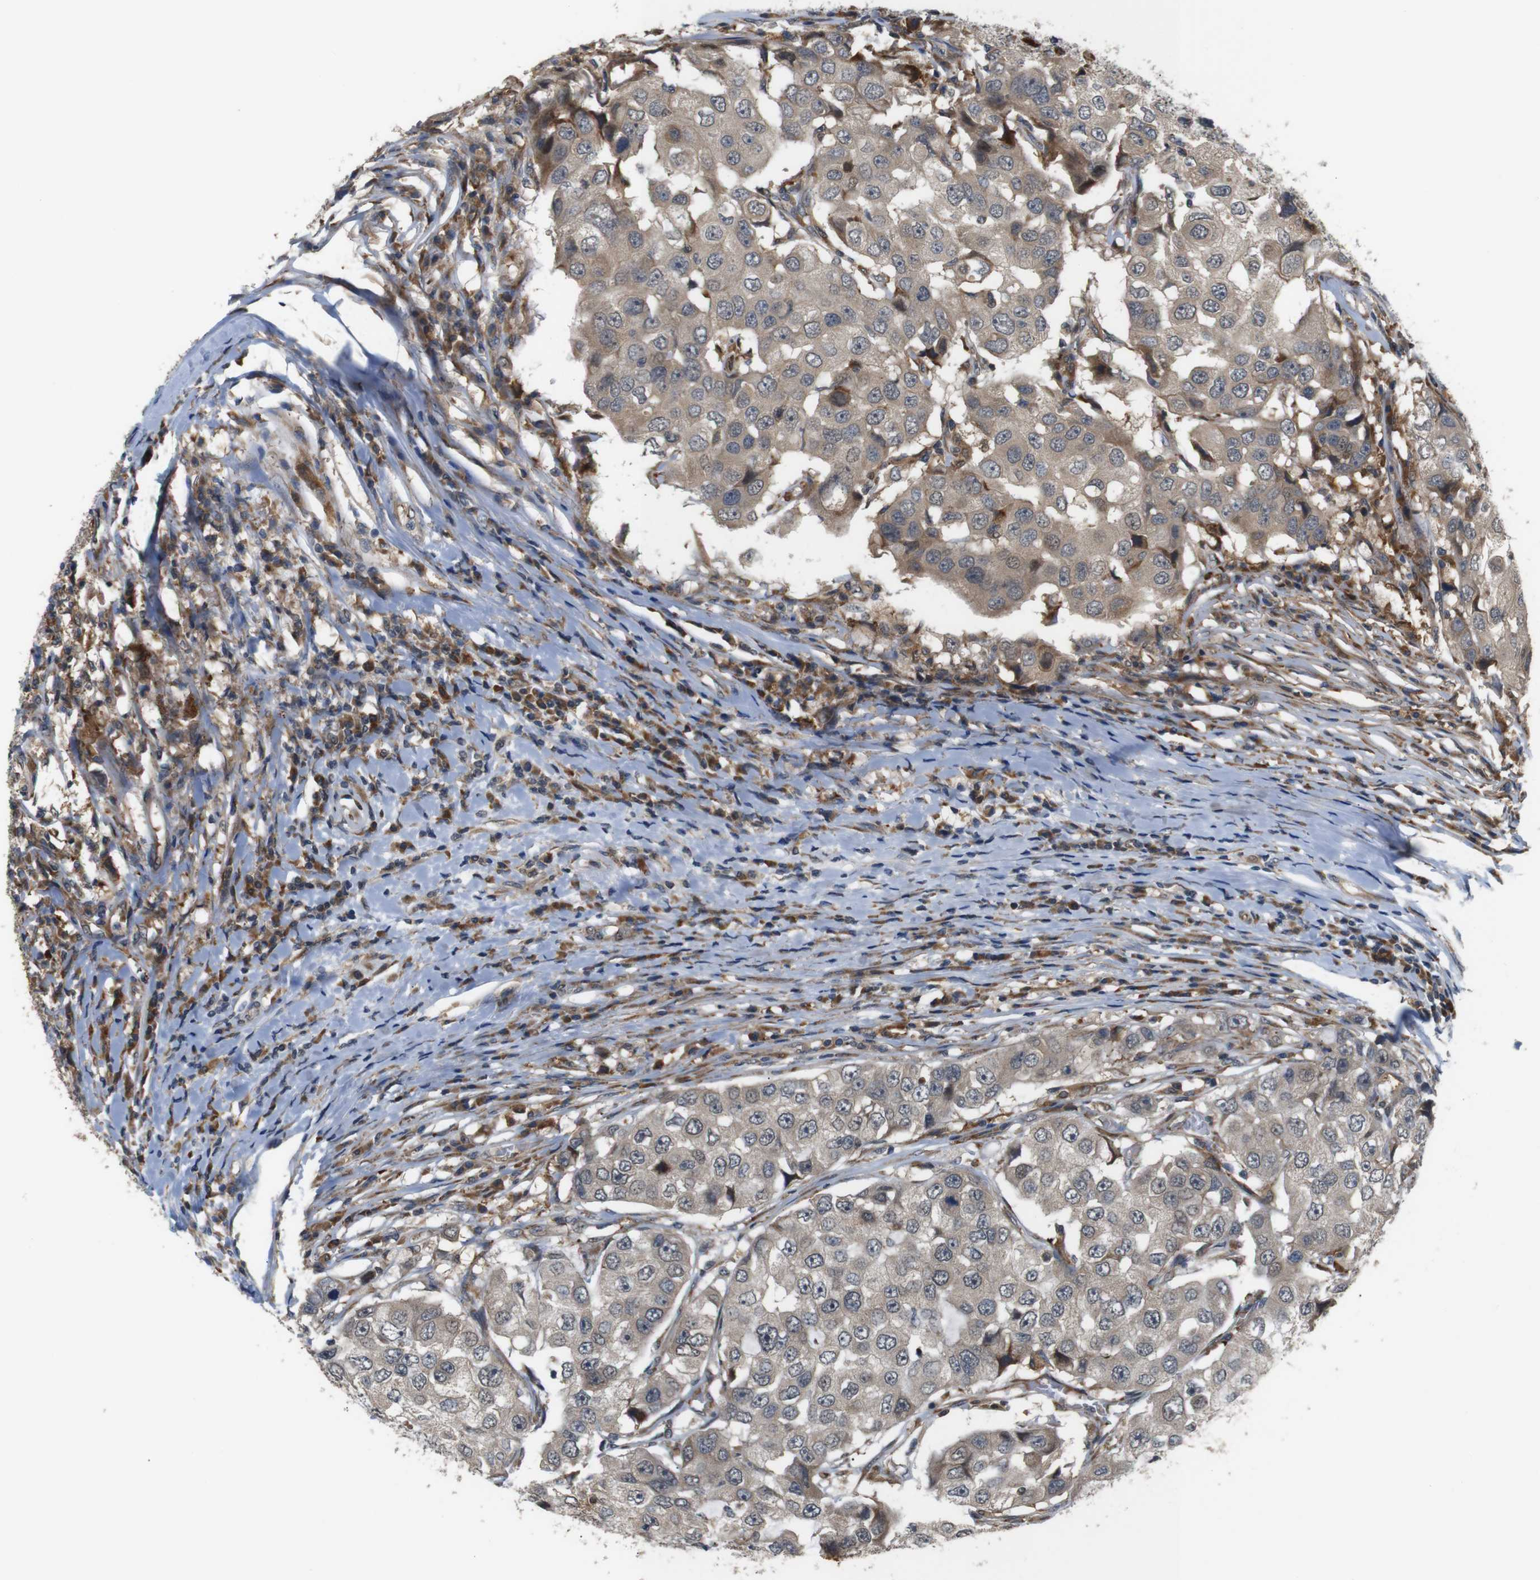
{"staining": {"intensity": "weak", "quantity": ">75%", "location": "cytoplasmic/membranous"}, "tissue": "breast cancer", "cell_type": "Tumor cells", "image_type": "cancer", "snomed": [{"axis": "morphology", "description": "Duct carcinoma"}, {"axis": "topography", "description": "Breast"}], "caption": "Protein expression analysis of human breast infiltrating ductal carcinoma reveals weak cytoplasmic/membranous positivity in approximately >75% of tumor cells.", "gene": "EPHB2", "patient": {"sex": "female", "age": 27}}